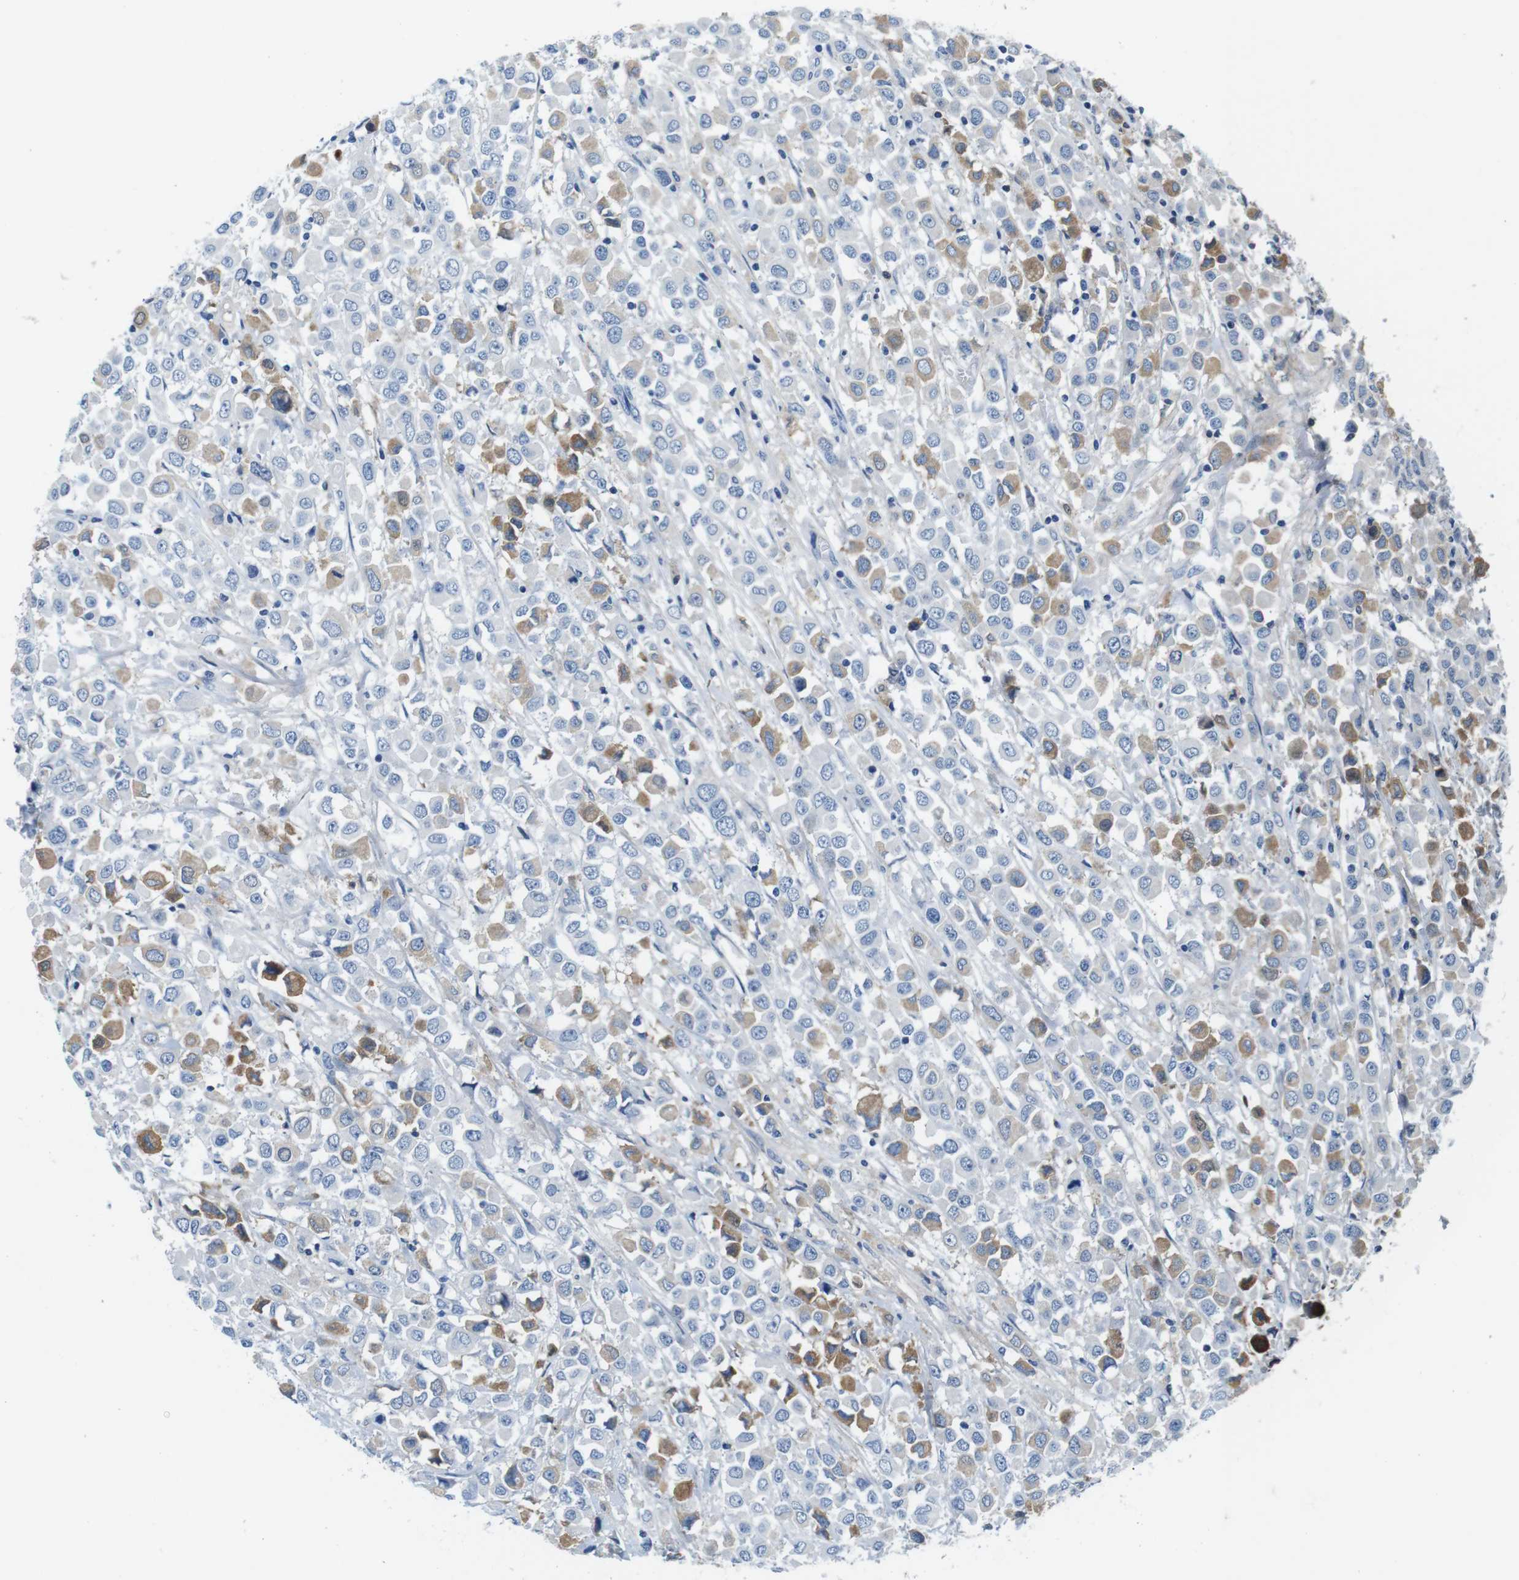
{"staining": {"intensity": "moderate", "quantity": "25%-75%", "location": "cytoplasmic/membranous"}, "tissue": "breast cancer", "cell_type": "Tumor cells", "image_type": "cancer", "snomed": [{"axis": "morphology", "description": "Duct carcinoma"}, {"axis": "topography", "description": "Breast"}], "caption": "Protein expression analysis of breast invasive ductal carcinoma reveals moderate cytoplasmic/membranous positivity in about 25%-75% of tumor cells.", "gene": "IGHD", "patient": {"sex": "female", "age": 61}}